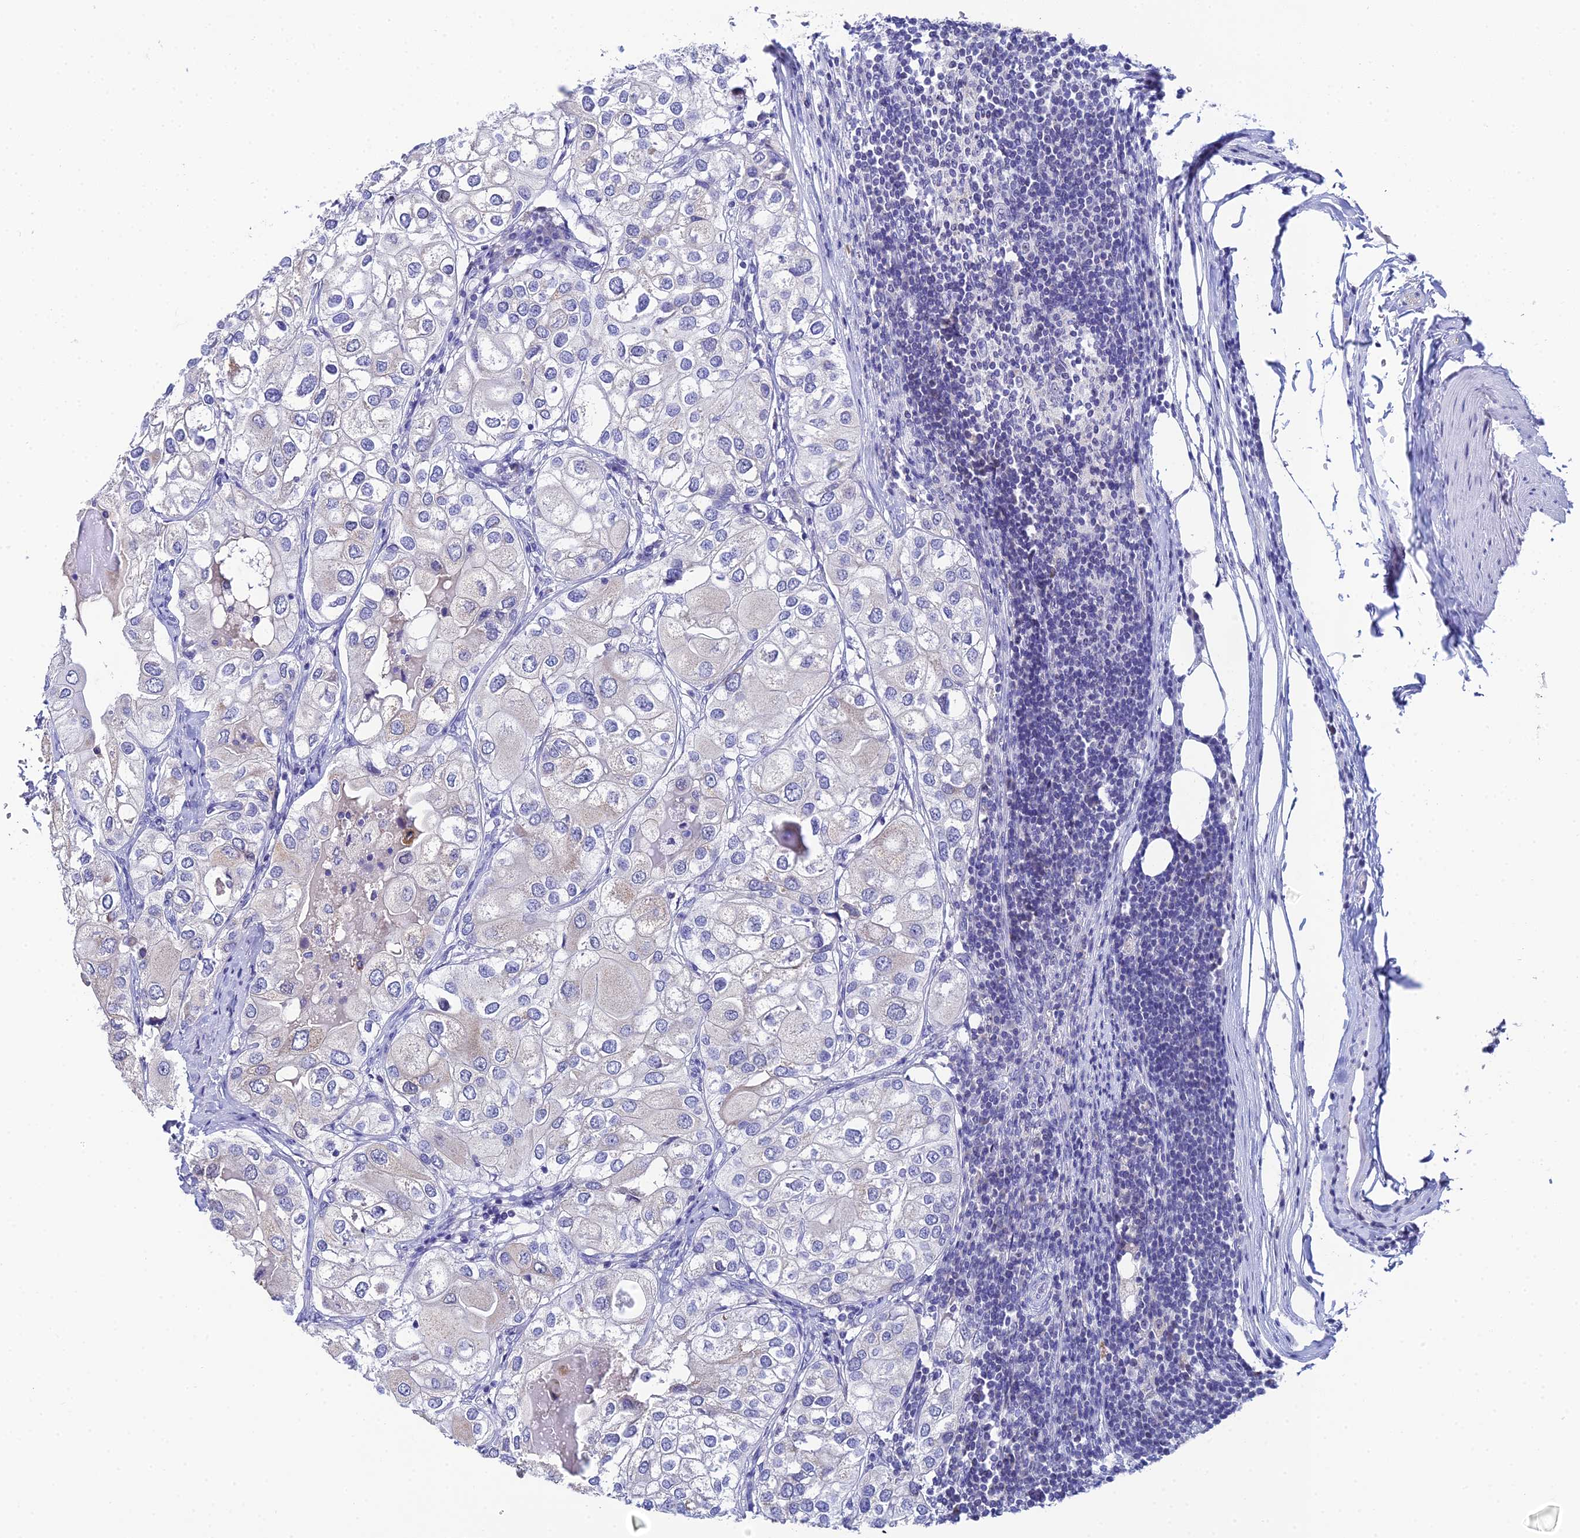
{"staining": {"intensity": "negative", "quantity": "none", "location": "none"}, "tissue": "urothelial cancer", "cell_type": "Tumor cells", "image_type": "cancer", "snomed": [{"axis": "morphology", "description": "Urothelial carcinoma, High grade"}, {"axis": "topography", "description": "Urinary bladder"}], "caption": "Immunohistochemical staining of urothelial carcinoma (high-grade) displays no significant staining in tumor cells.", "gene": "PLPP4", "patient": {"sex": "male", "age": 64}}